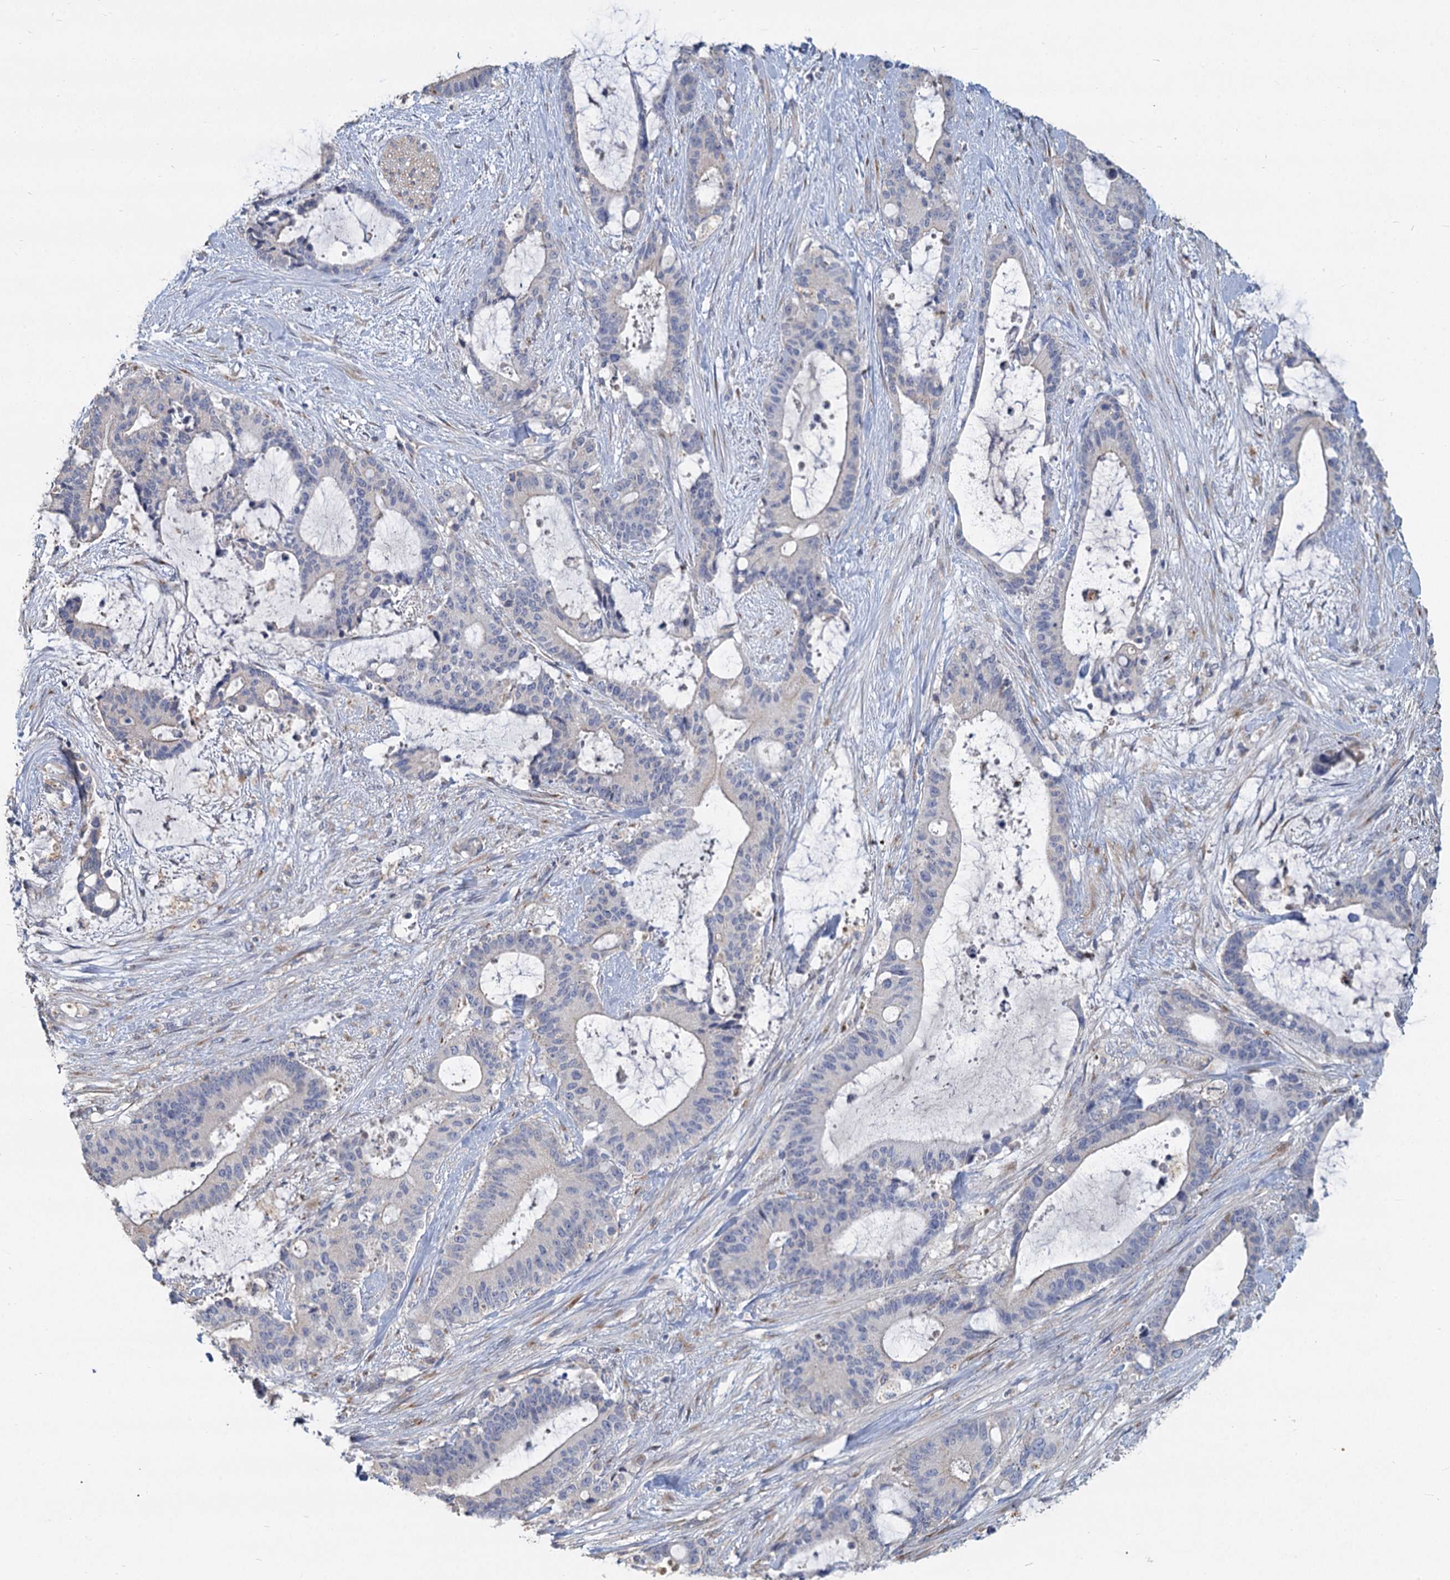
{"staining": {"intensity": "negative", "quantity": "none", "location": "none"}, "tissue": "liver cancer", "cell_type": "Tumor cells", "image_type": "cancer", "snomed": [{"axis": "morphology", "description": "Normal tissue, NOS"}, {"axis": "morphology", "description": "Cholangiocarcinoma"}, {"axis": "topography", "description": "Liver"}, {"axis": "topography", "description": "Peripheral nerve tissue"}], "caption": "This is an immunohistochemistry (IHC) image of human cholangiocarcinoma (liver). There is no positivity in tumor cells.", "gene": "HES2", "patient": {"sex": "female", "age": 73}}